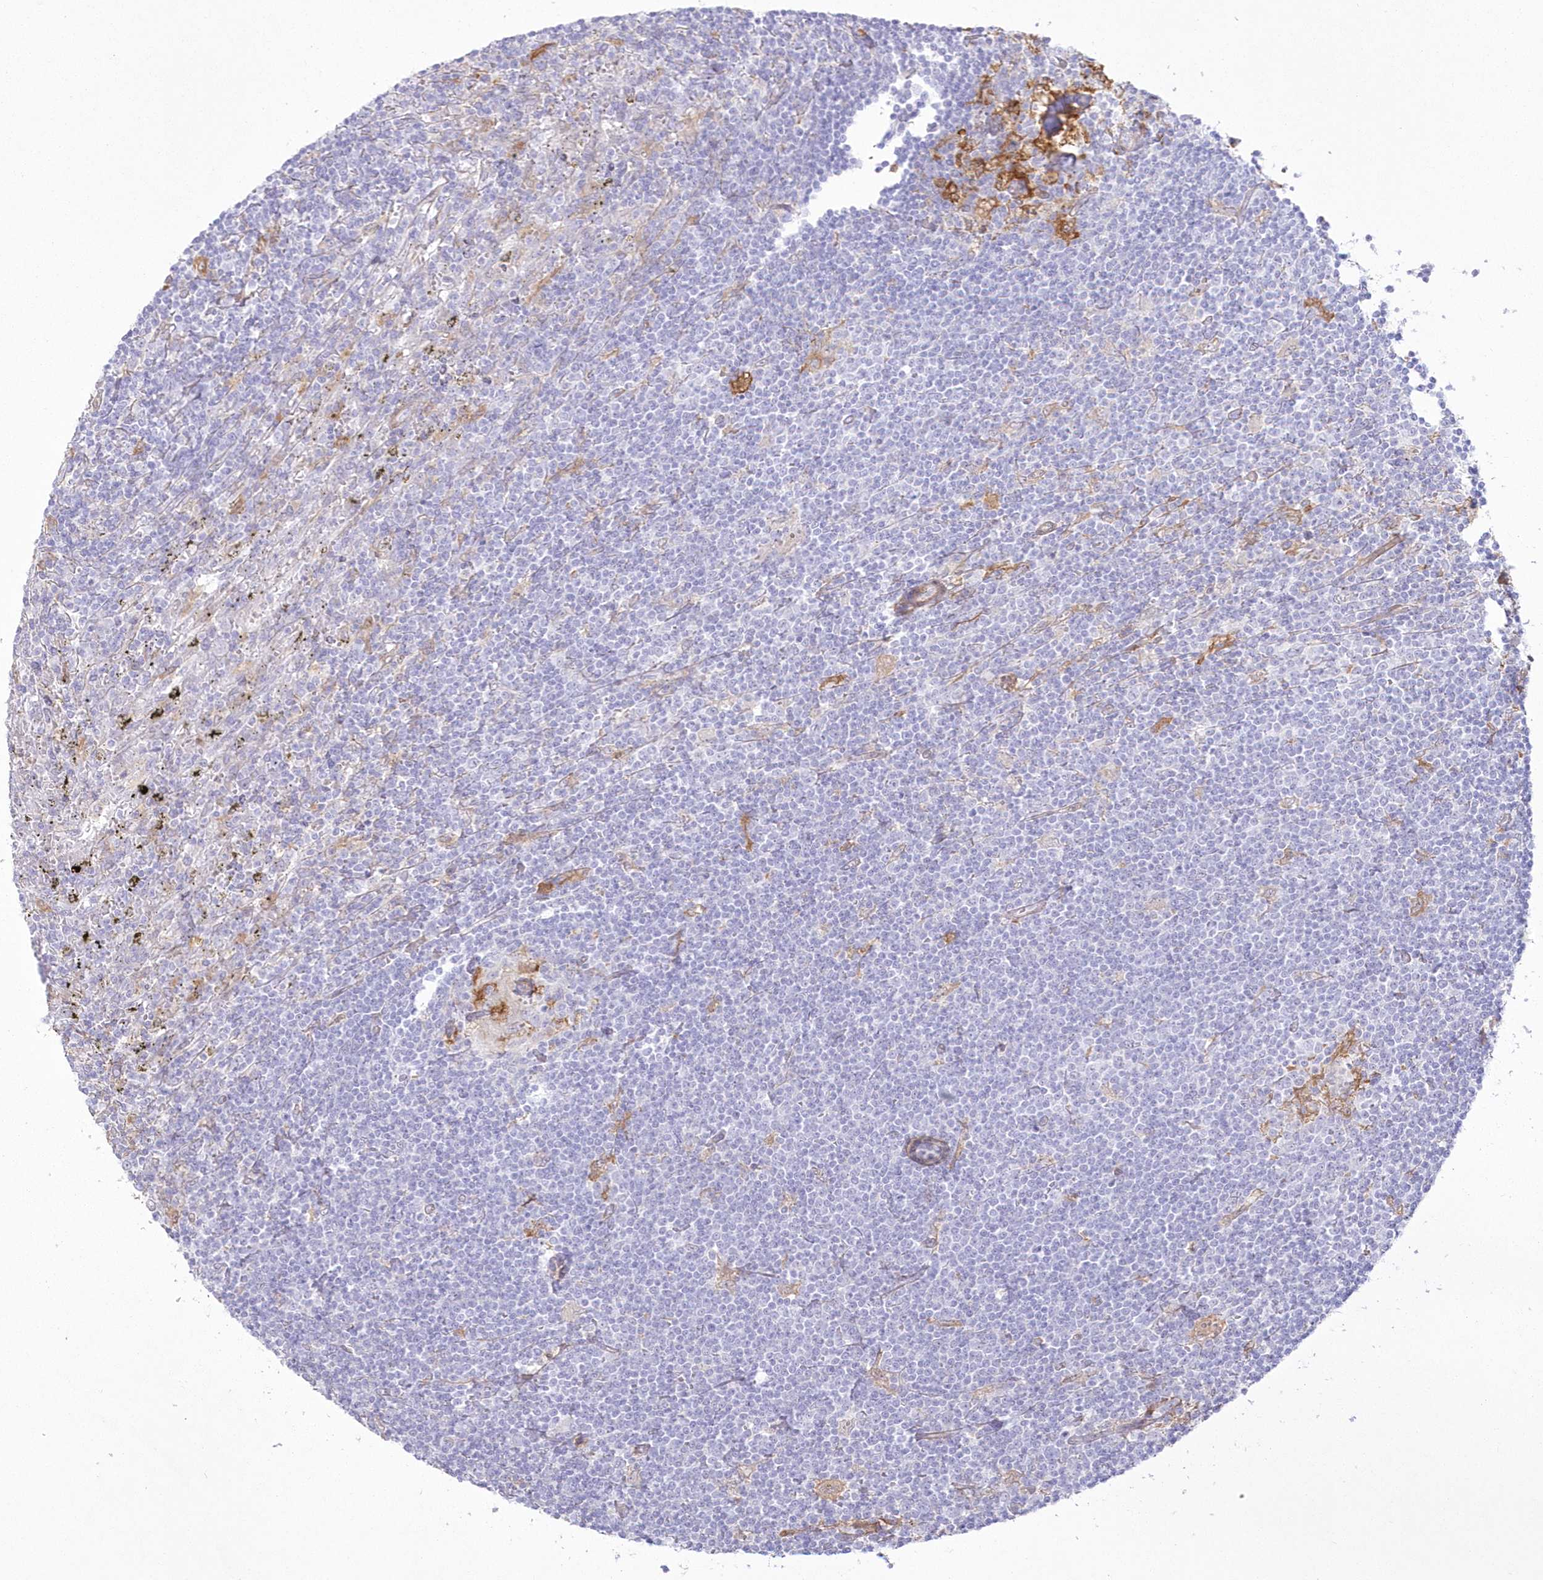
{"staining": {"intensity": "negative", "quantity": "none", "location": "none"}, "tissue": "lymphoma", "cell_type": "Tumor cells", "image_type": "cancer", "snomed": [{"axis": "morphology", "description": "Malignant lymphoma, non-Hodgkin's type, Low grade"}, {"axis": "topography", "description": "Spleen"}], "caption": "Immunohistochemistry (IHC) histopathology image of human low-grade malignant lymphoma, non-Hodgkin's type stained for a protein (brown), which demonstrates no expression in tumor cells.", "gene": "SH3PXD2B", "patient": {"sex": "male", "age": 76}}